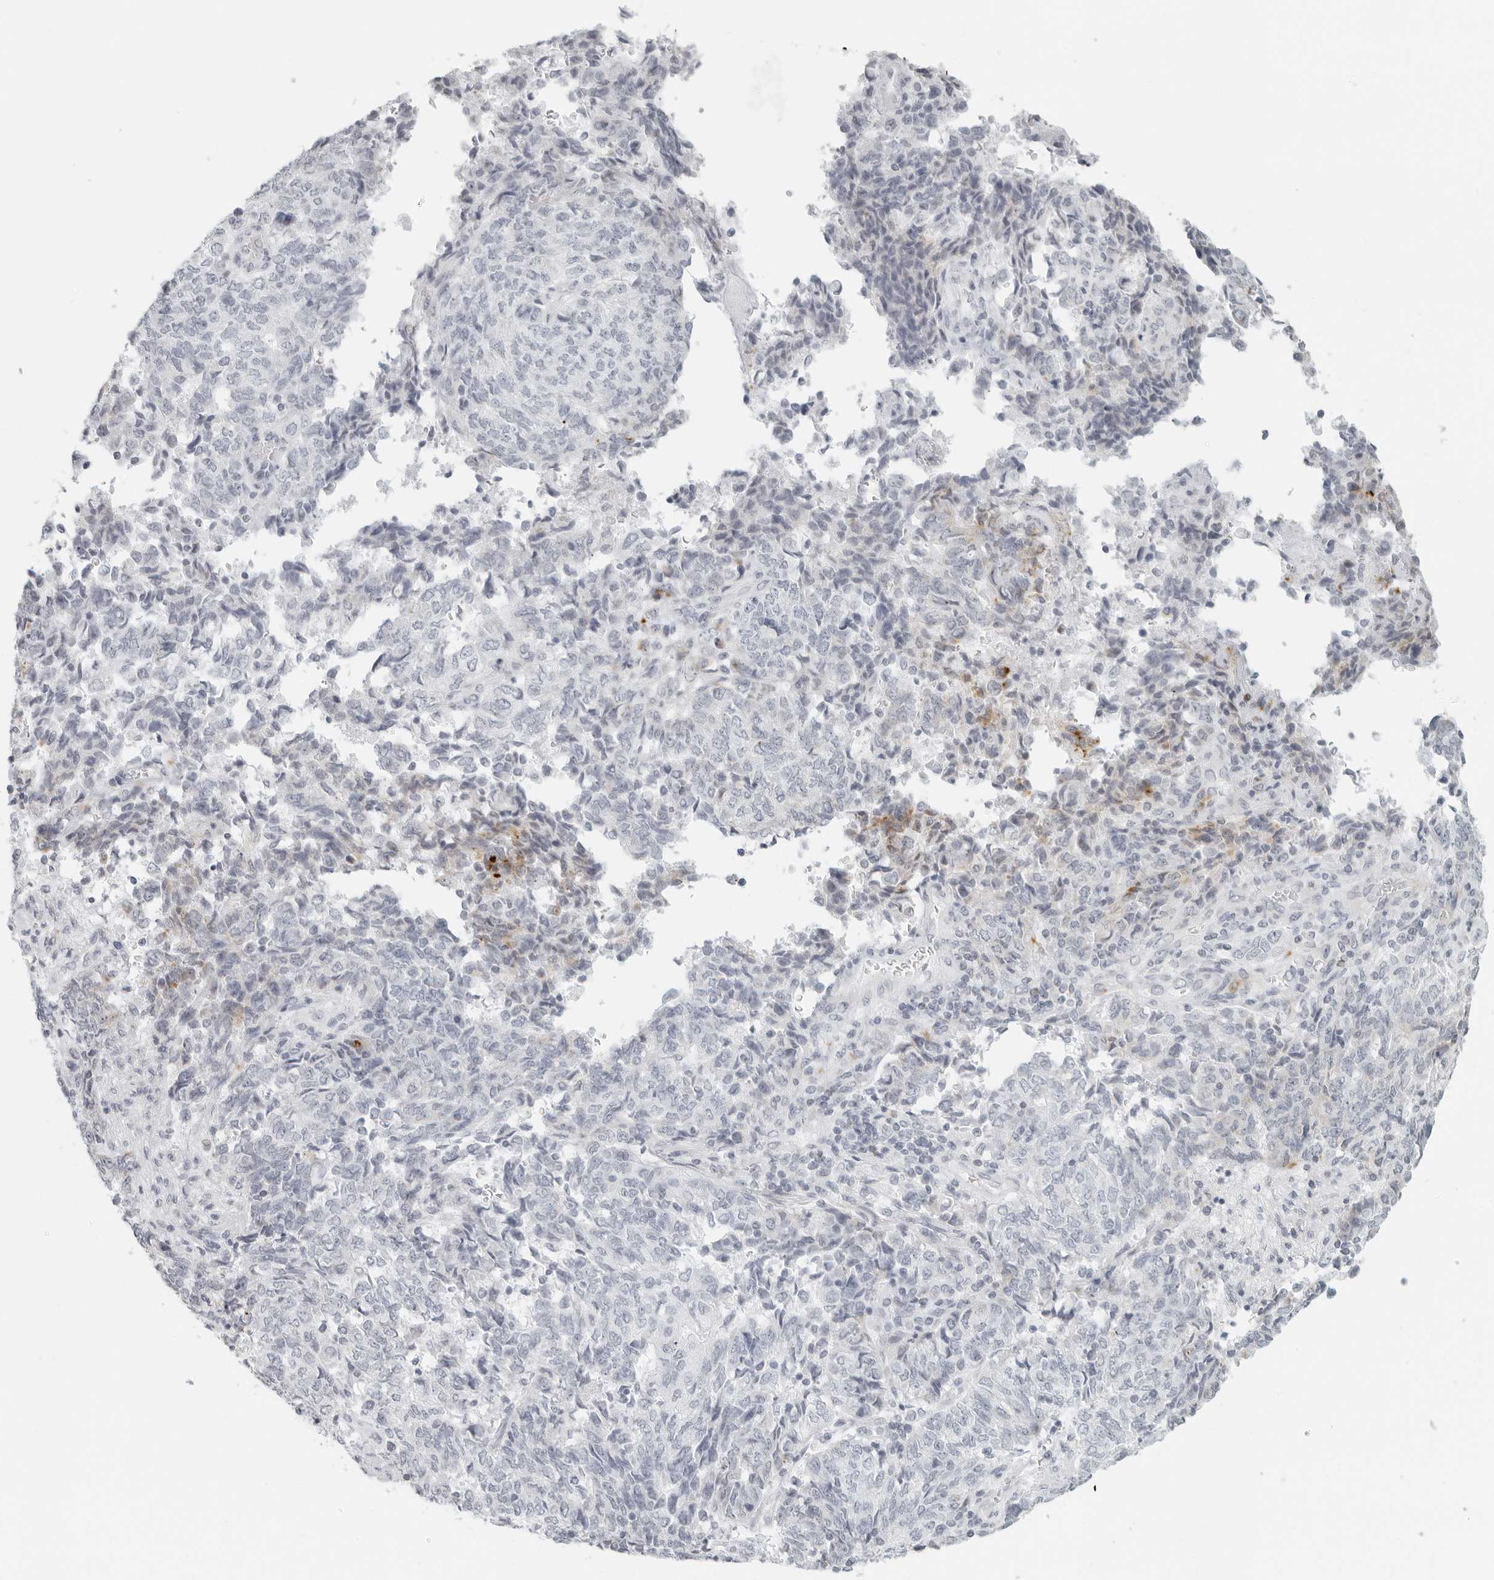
{"staining": {"intensity": "negative", "quantity": "none", "location": "none"}, "tissue": "endometrial cancer", "cell_type": "Tumor cells", "image_type": "cancer", "snomed": [{"axis": "morphology", "description": "Adenocarcinoma, NOS"}, {"axis": "topography", "description": "Endometrium"}], "caption": "The immunohistochemistry photomicrograph has no significant staining in tumor cells of endometrial adenocarcinoma tissue. Nuclei are stained in blue.", "gene": "RPS6KC1", "patient": {"sex": "female", "age": 80}}